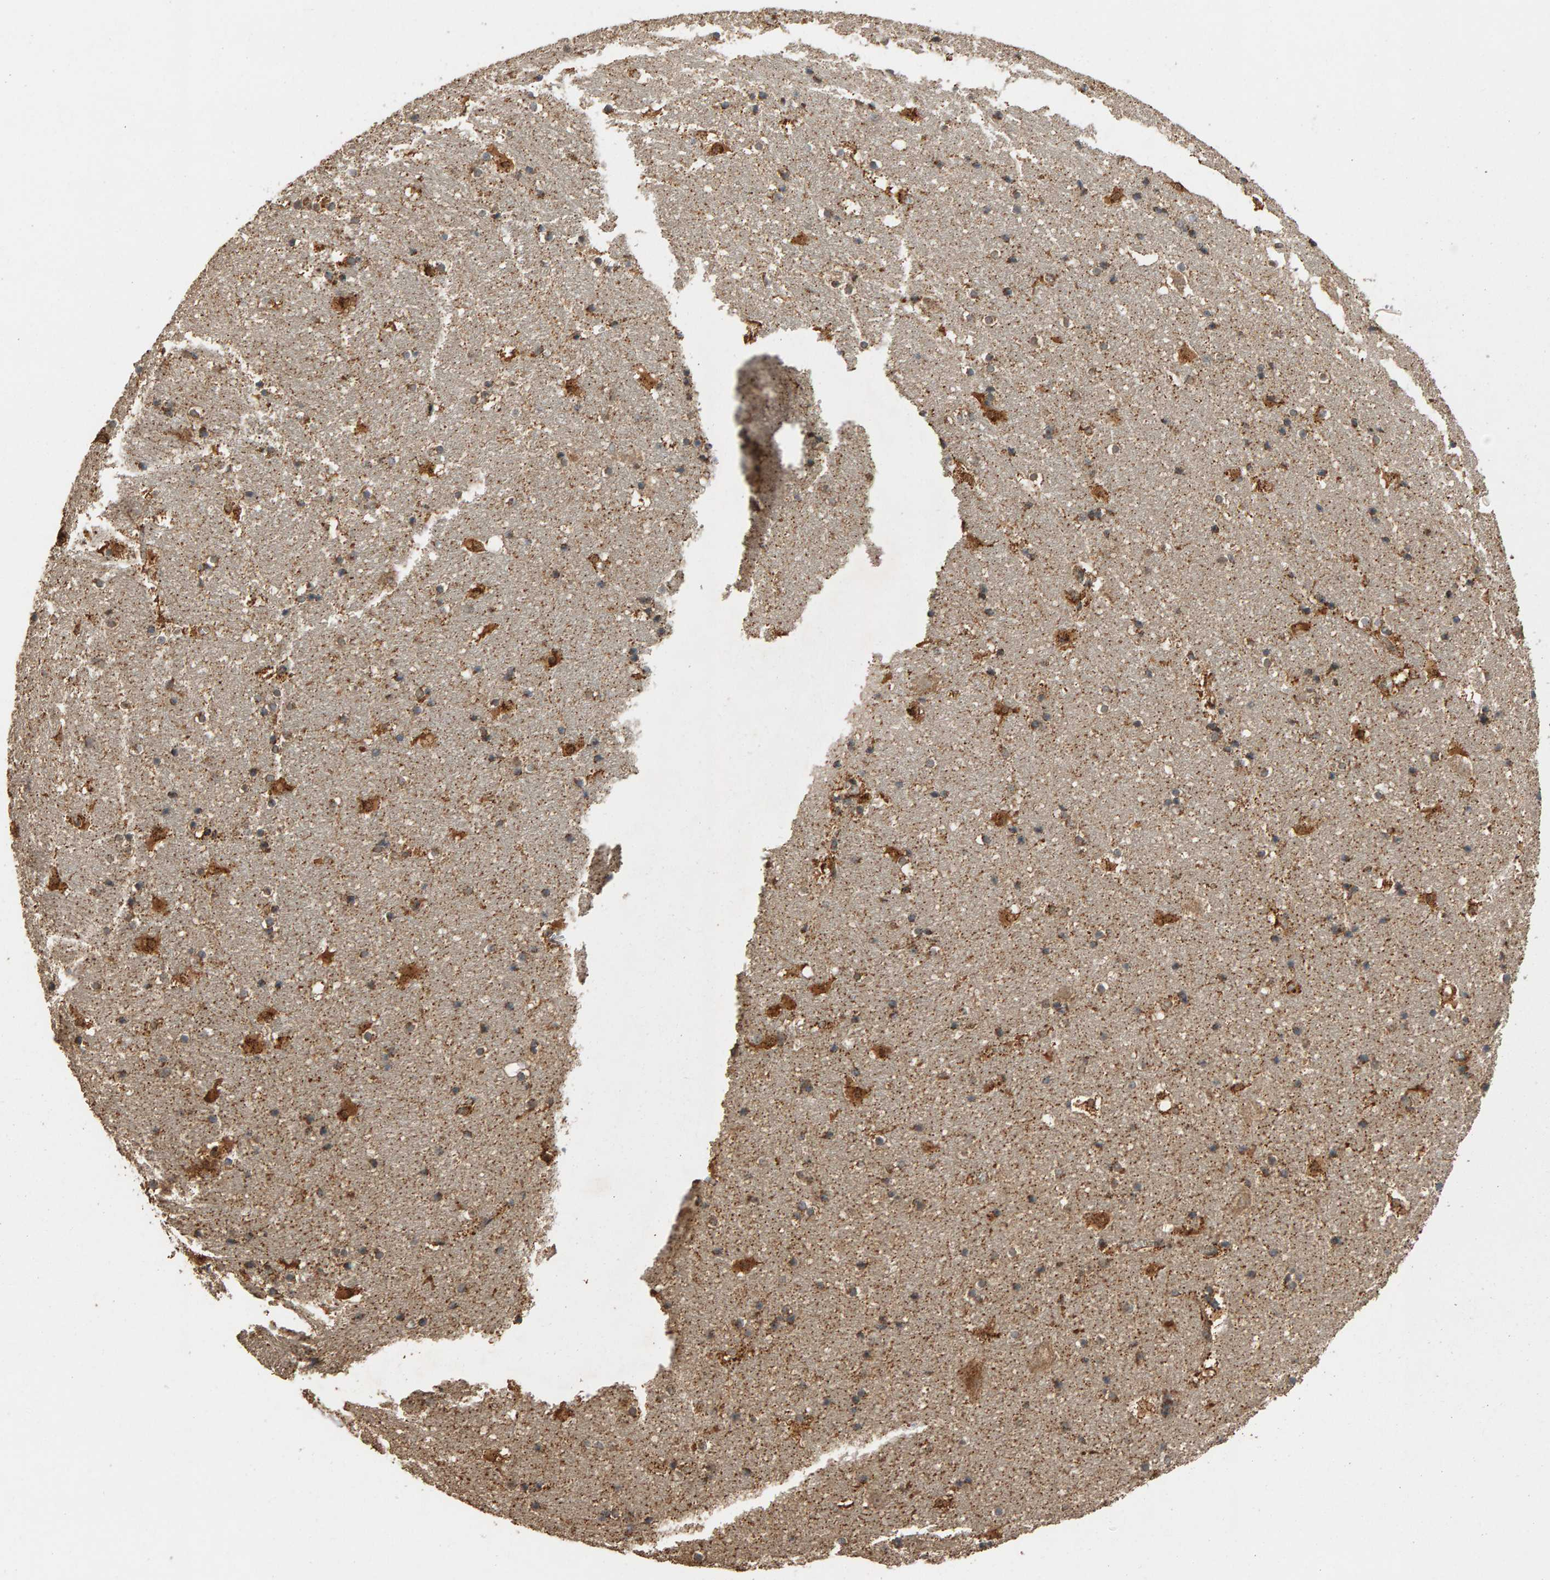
{"staining": {"intensity": "moderate", "quantity": "25%-75%", "location": "cytoplasmic/membranous"}, "tissue": "hippocampus", "cell_type": "Glial cells", "image_type": "normal", "snomed": [{"axis": "morphology", "description": "Normal tissue, NOS"}, {"axis": "topography", "description": "Hippocampus"}], "caption": "A brown stain shows moderate cytoplasmic/membranous expression of a protein in glial cells of benign human hippocampus.", "gene": "GSTK1", "patient": {"sex": "male", "age": 45}}